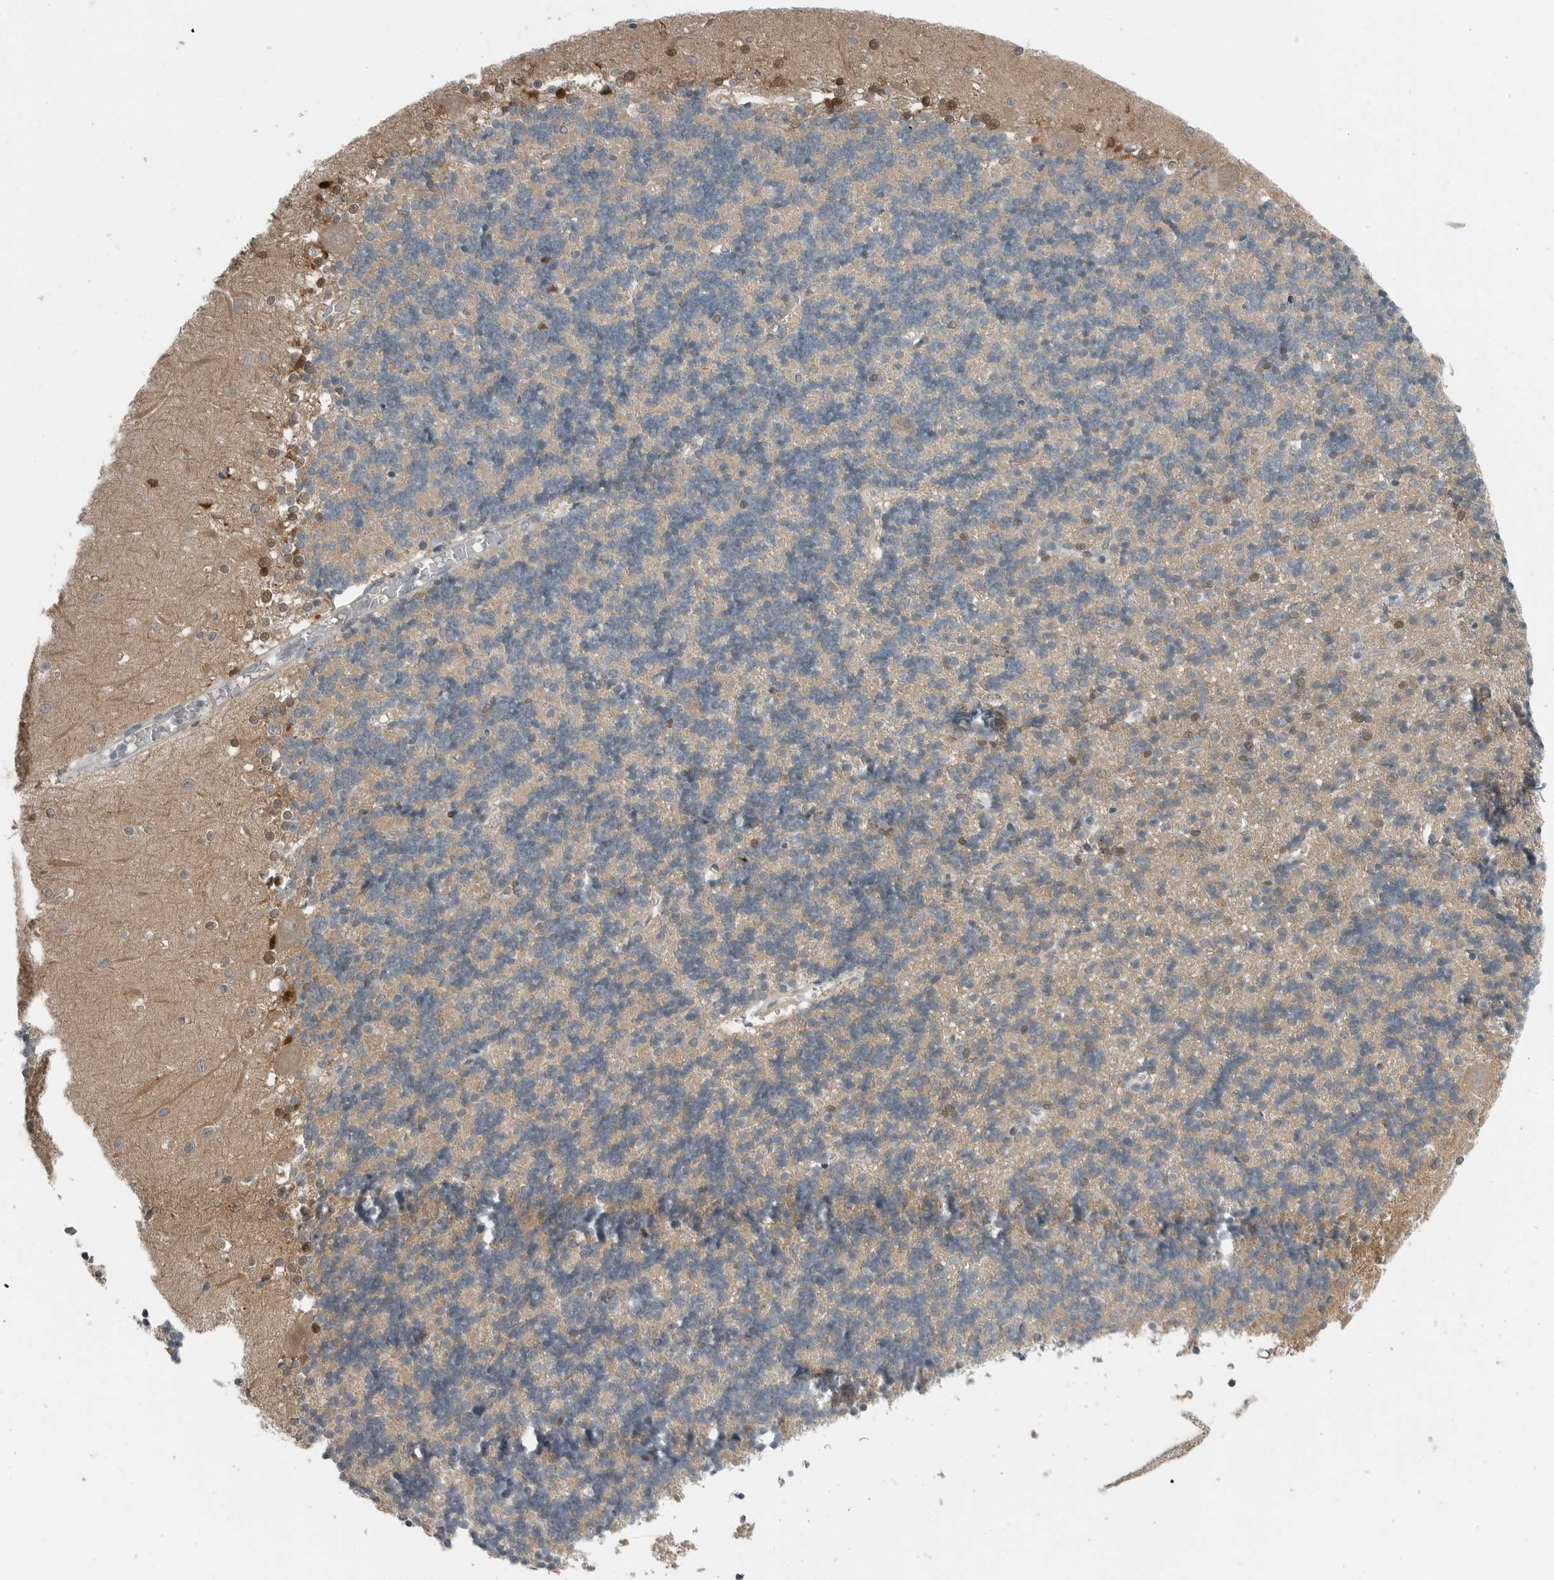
{"staining": {"intensity": "weak", "quantity": "25%-75%", "location": "cytoplasmic/membranous"}, "tissue": "cerebellum", "cell_type": "Cells in granular layer", "image_type": "normal", "snomed": [{"axis": "morphology", "description": "Normal tissue, NOS"}, {"axis": "topography", "description": "Cerebellum"}], "caption": "IHC photomicrograph of normal cerebellum: cerebellum stained using immunohistochemistry exhibits low levels of weak protein expression localized specifically in the cytoplasmic/membranous of cells in granular layer, appearing as a cytoplasmic/membranous brown color.", "gene": "ENSG00000286112", "patient": {"sex": "male", "age": 37}}